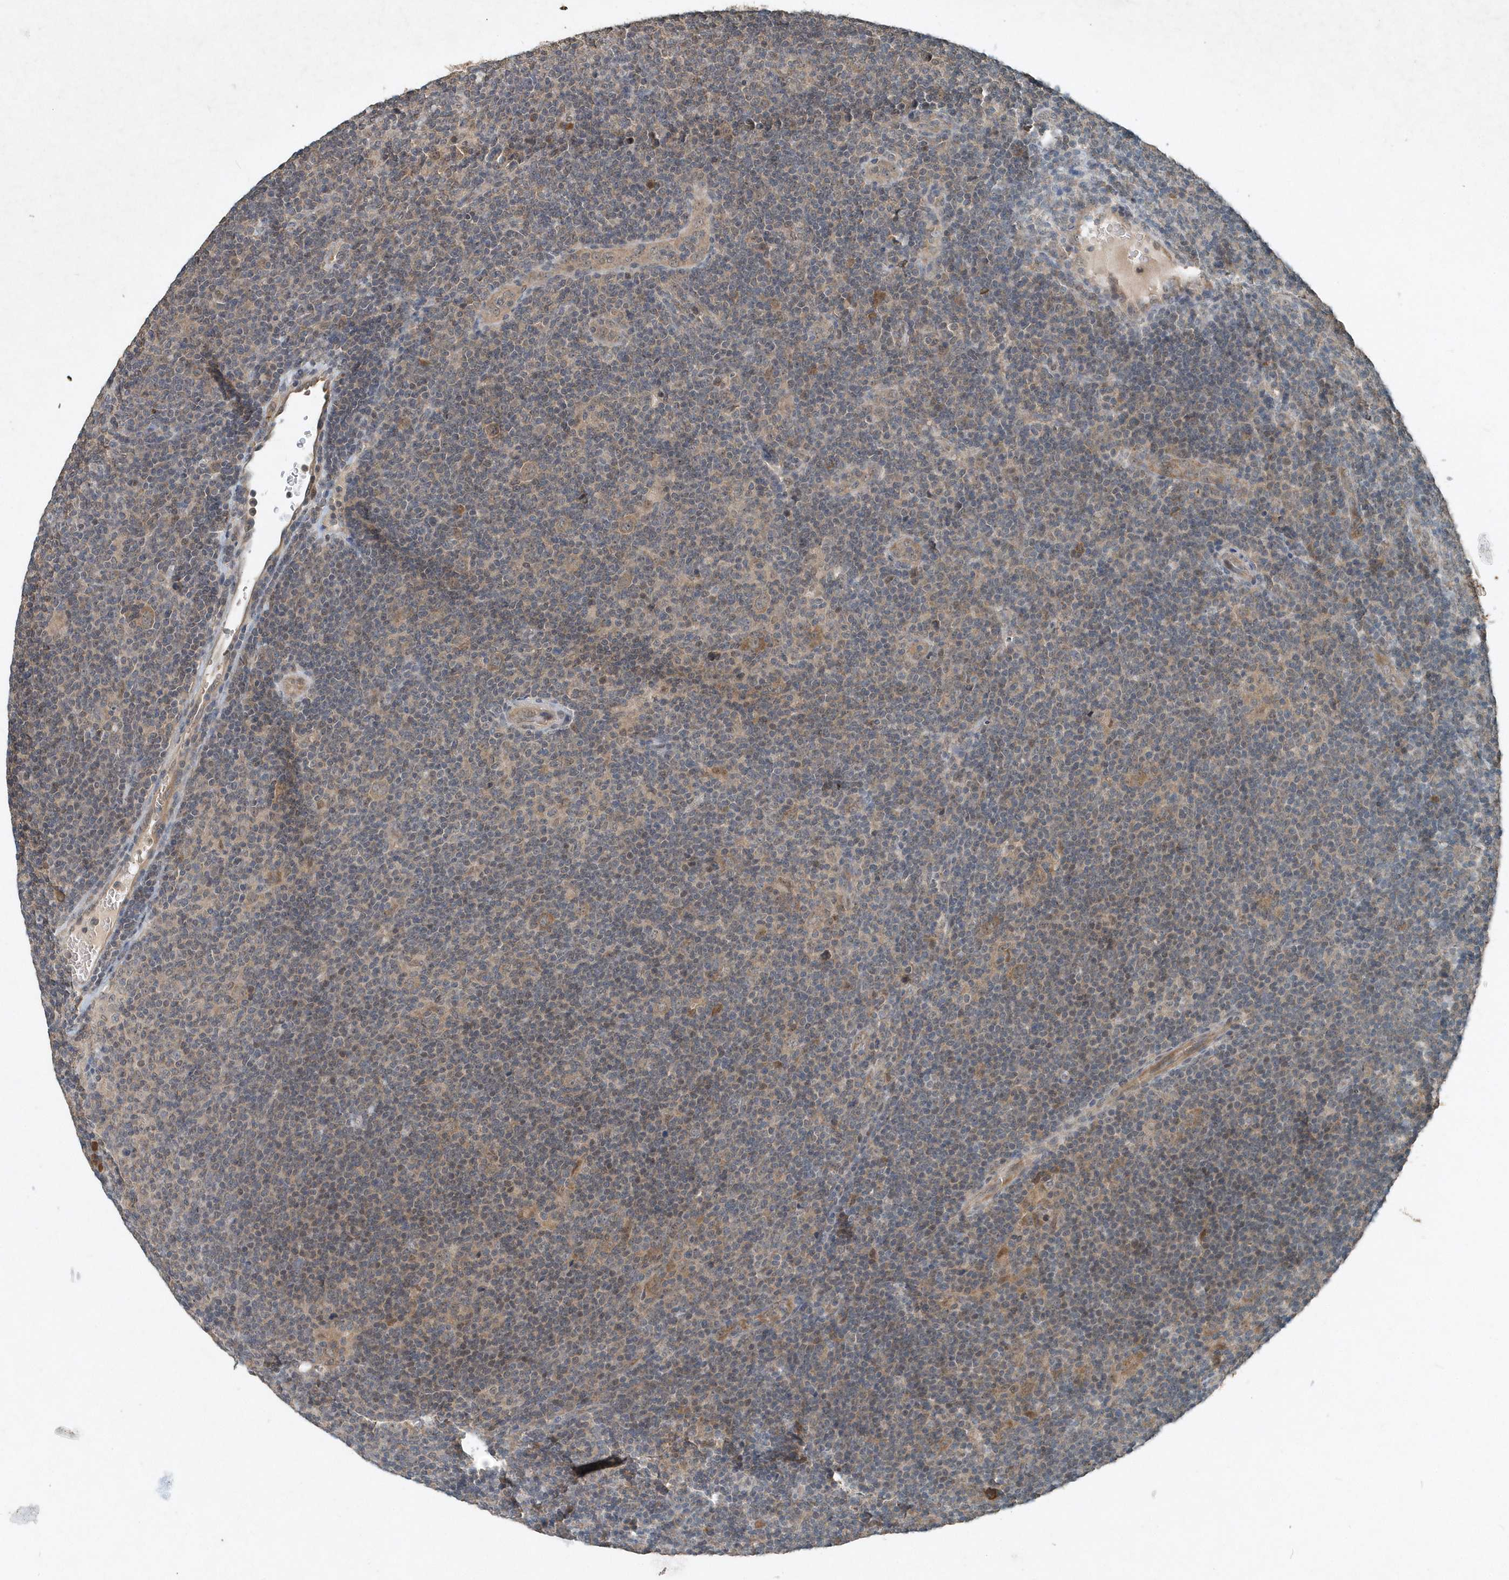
{"staining": {"intensity": "weak", "quantity": ">75%", "location": "cytoplasmic/membranous"}, "tissue": "lymphoma", "cell_type": "Tumor cells", "image_type": "cancer", "snomed": [{"axis": "morphology", "description": "Hodgkin's disease, NOS"}, {"axis": "topography", "description": "Lymph node"}], "caption": "Immunohistochemical staining of lymphoma reveals weak cytoplasmic/membranous protein positivity in about >75% of tumor cells.", "gene": "SCFD2", "patient": {"sex": "female", "age": 57}}